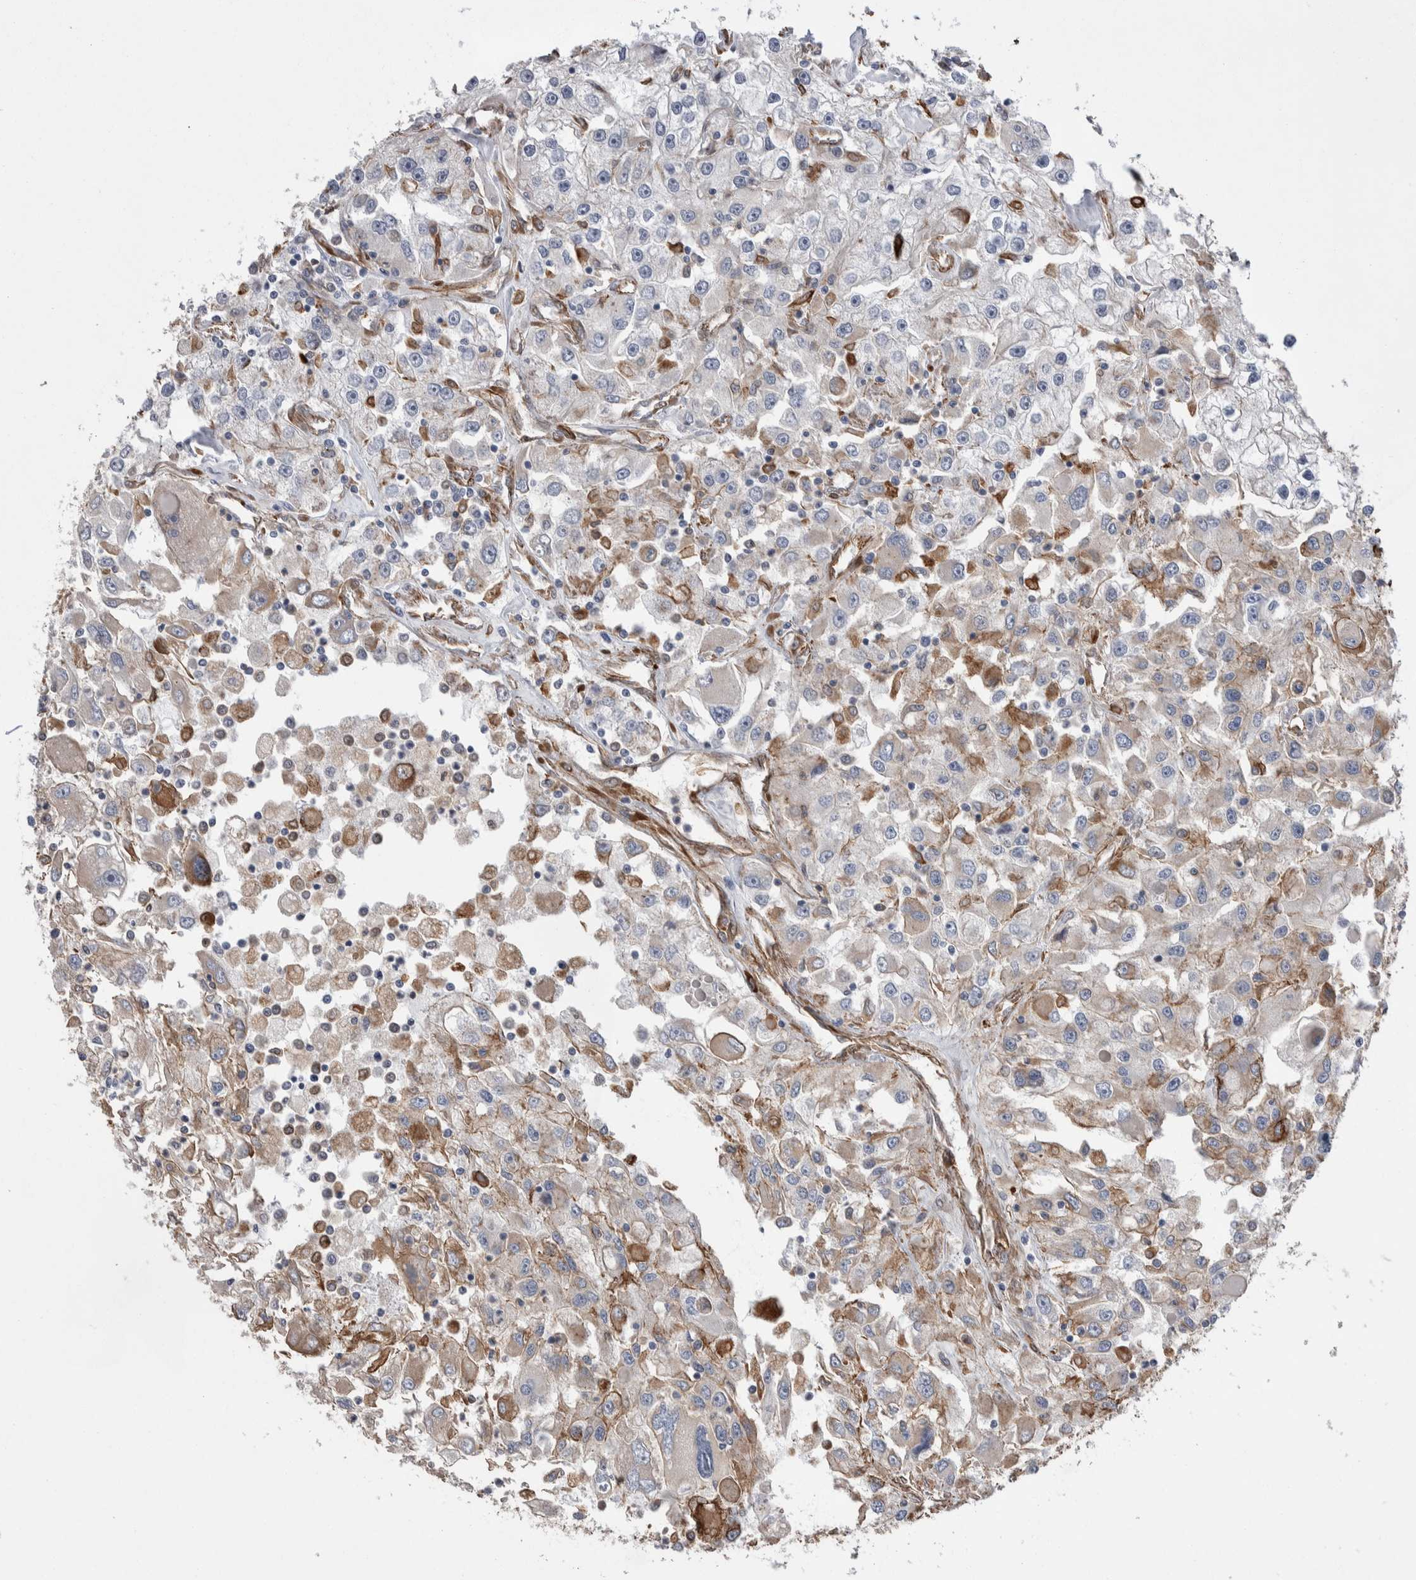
{"staining": {"intensity": "weak", "quantity": "25%-75%", "location": "cytoplasmic/membranous"}, "tissue": "renal cancer", "cell_type": "Tumor cells", "image_type": "cancer", "snomed": [{"axis": "morphology", "description": "Adenocarcinoma, NOS"}, {"axis": "topography", "description": "Kidney"}], "caption": "Protein staining of renal cancer tissue exhibits weak cytoplasmic/membranous staining in approximately 25%-75% of tumor cells.", "gene": "KIF12", "patient": {"sex": "female", "age": 52}}